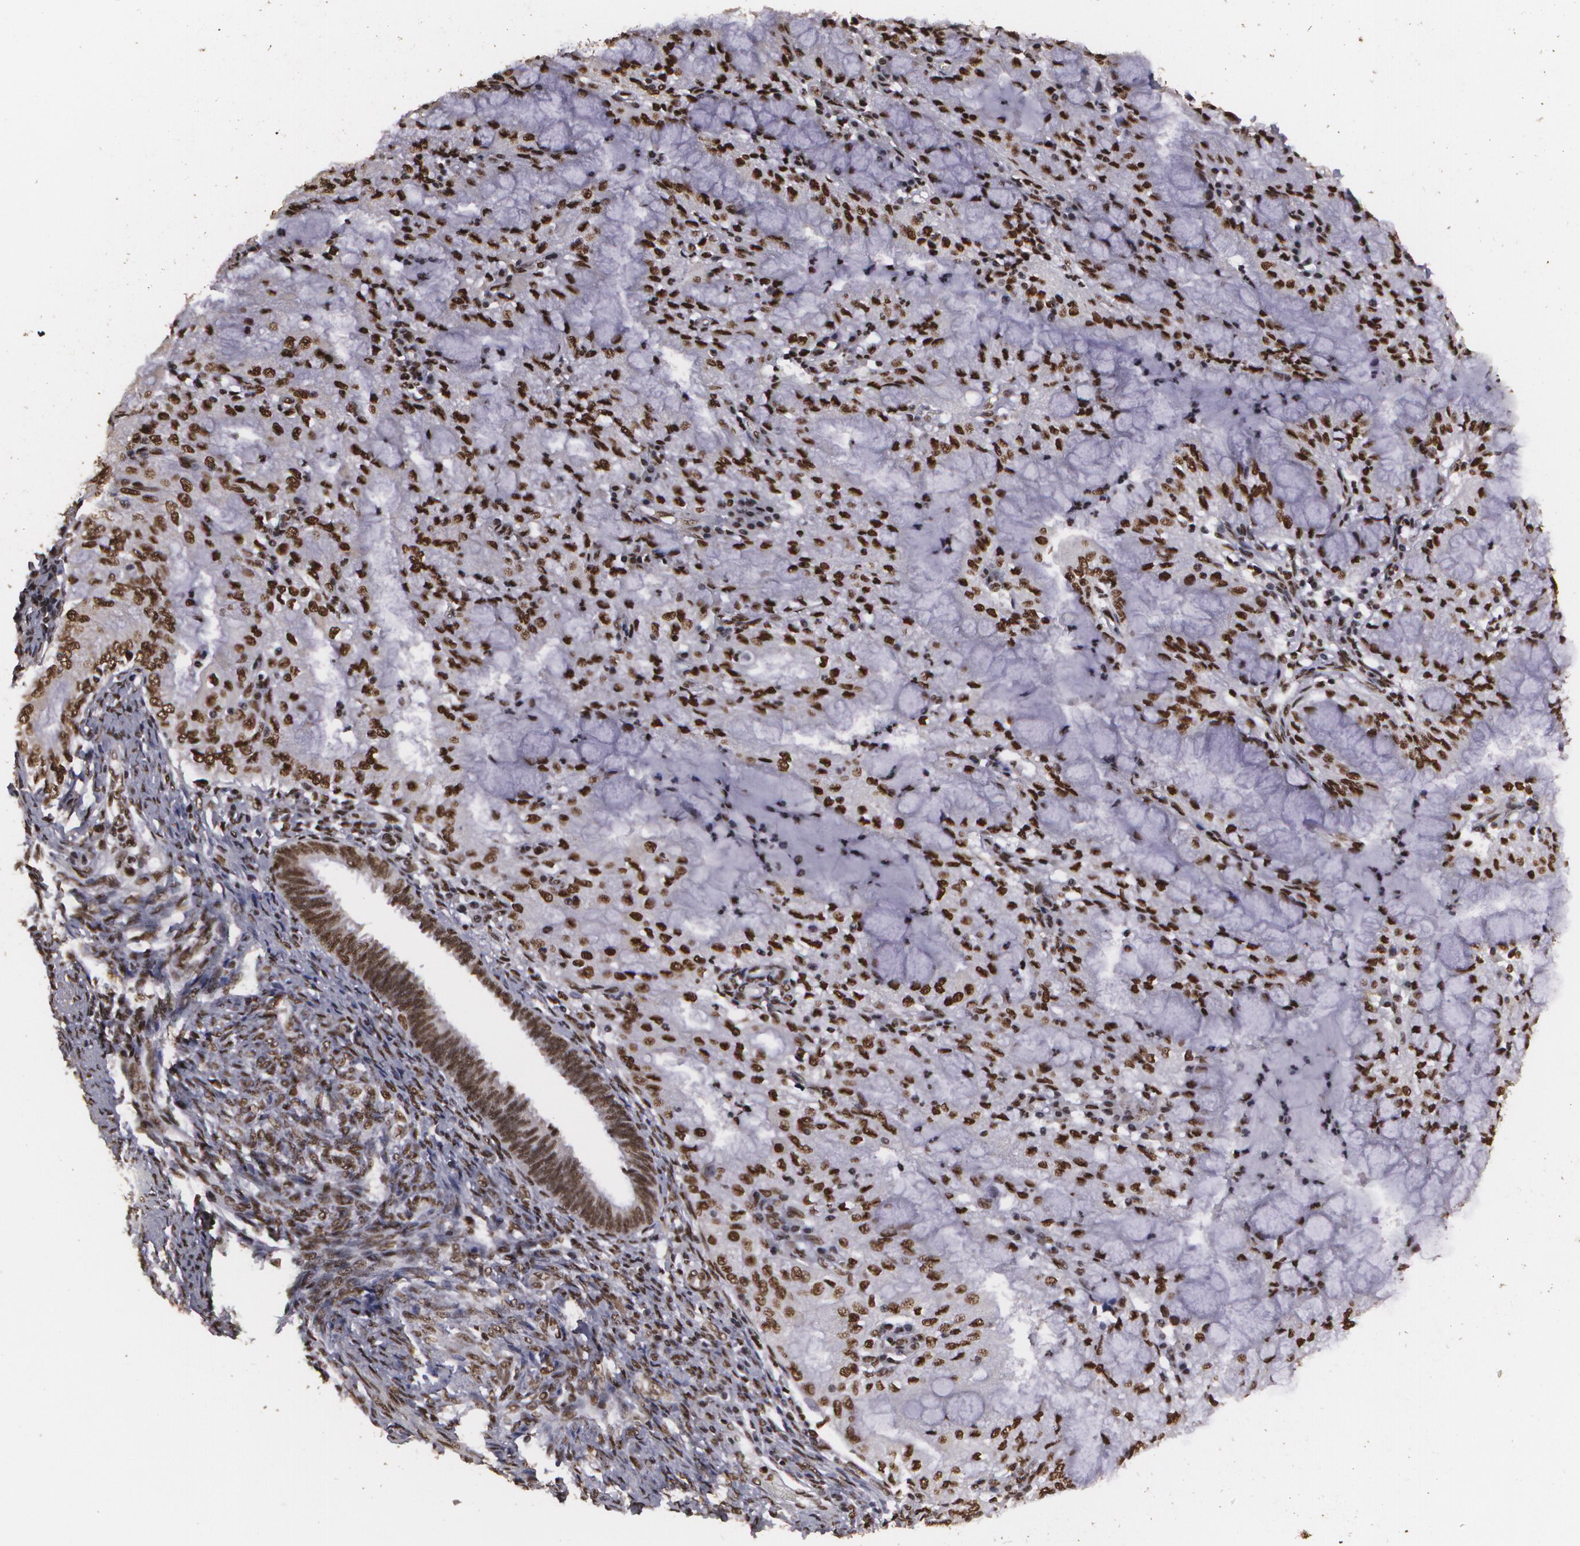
{"staining": {"intensity": "strong", "quantity": ">75%", "location": "cytoplasmic/membranous,nuclear"}, "tissue": "endometrial cancer", "cell_type": "Tumor cells", "image_type": "cancer", "snomed": [{"axis": "morphology", "description": "Adenocarcinoma, NOS"}, {"axis": "topography", "description": "Endometrium"}], "caption": "Immunohistochemistry photomicrograph of neoplastic tissue: human endometrial adenocarcinoma stained using immunohistochemistry displays high levels of strong protein expression localized specifically in the cytoplasmic/membranous and nuclear of tumor cells, appearing as a cytoplasmic/membranous and nuclear brown color.", "gene": "RCOR1", "patient": {"sex": "female", "age": 63}}